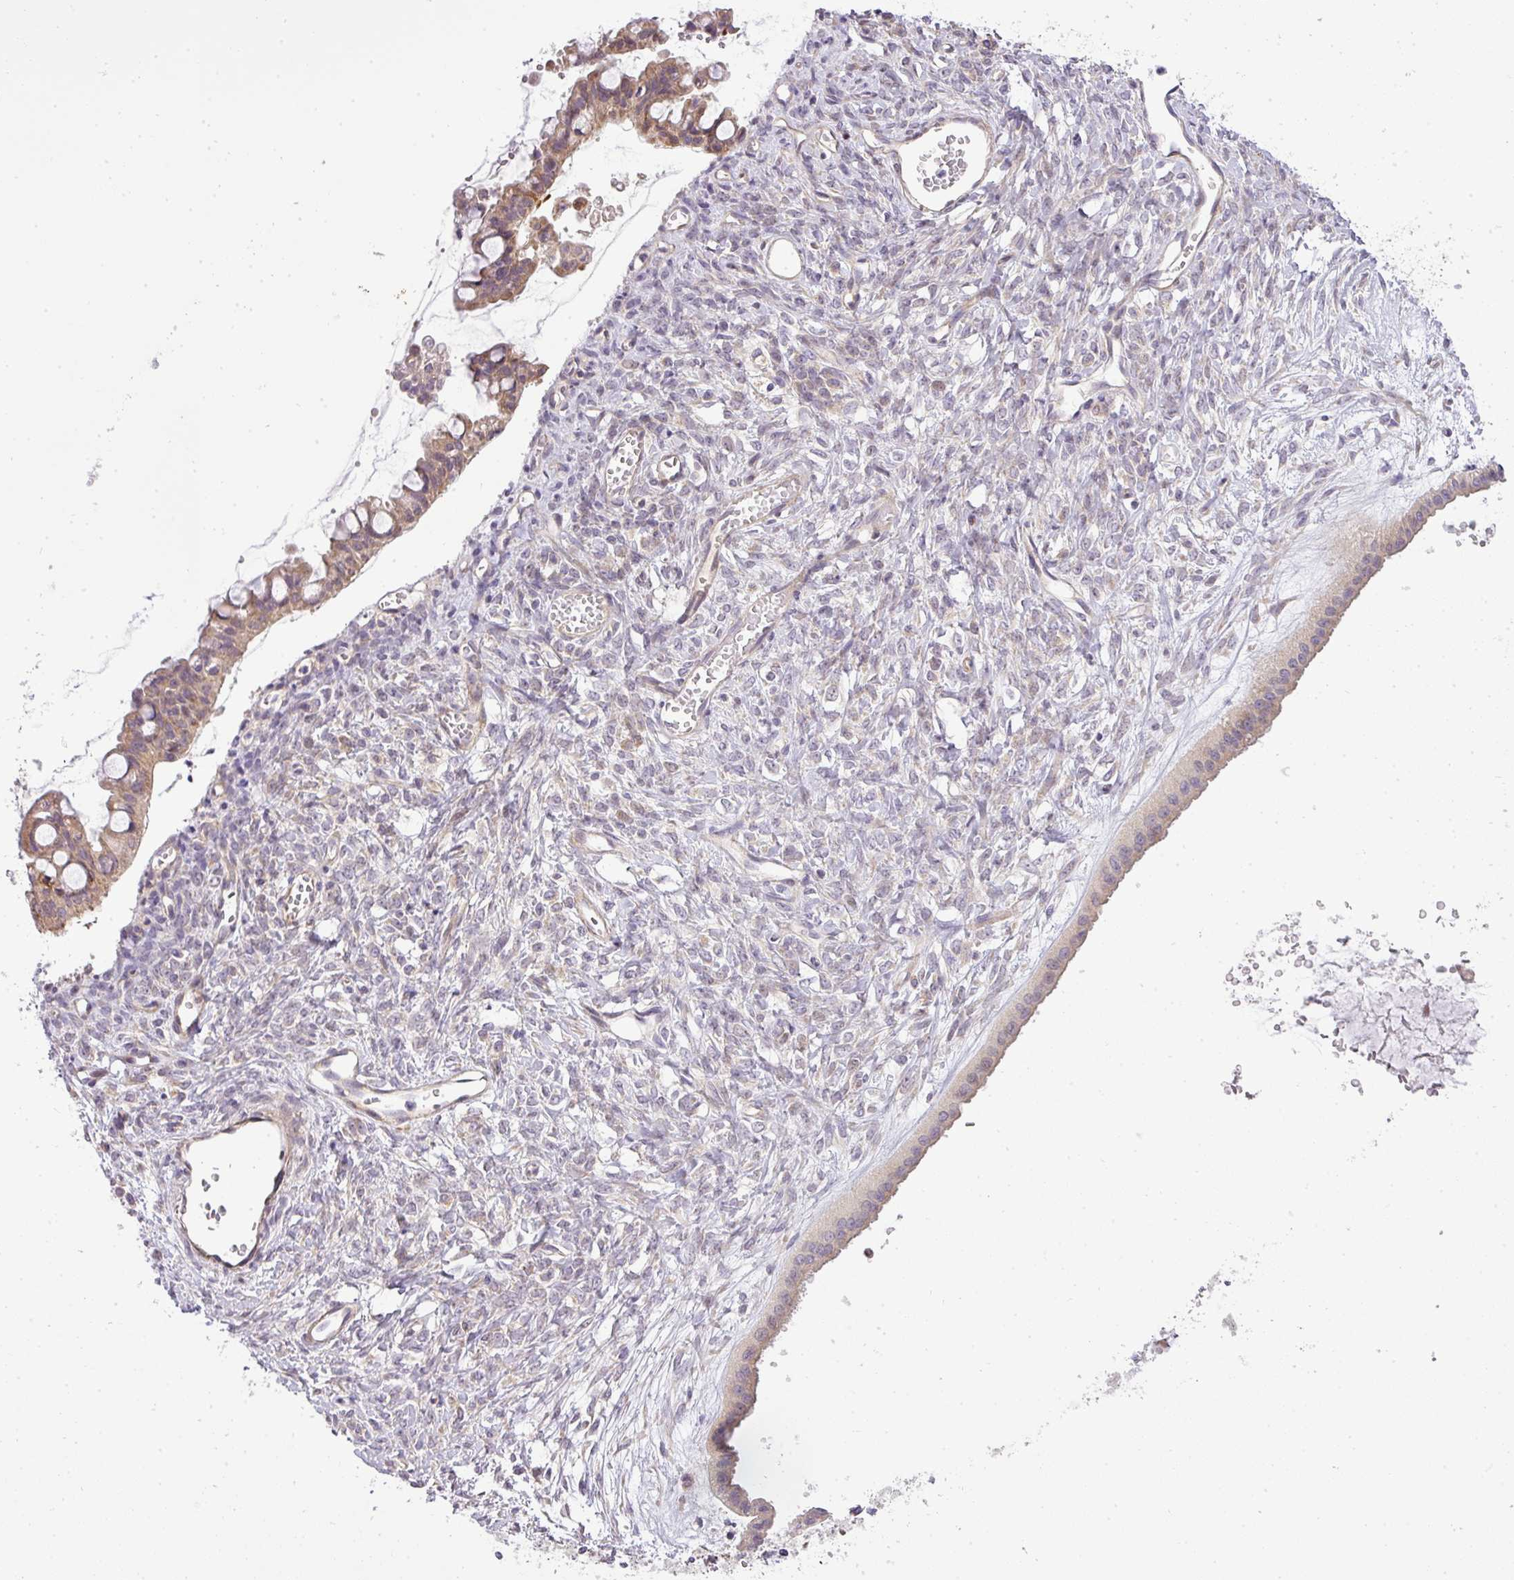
{"staining": {"intensity": "moderate", "quantity": ">75%", "location": "cytoplasmic/membranous"}, "tissue": "ovarian cancer", "cell_type": "Tumor cells", "image_type": "cancer", "snomed": [{"axis": "morphology", "description": "Cystadenocarcinoma, mucinous, NOS"}, {"axis": "topography", "description": "Ovary"}], "caption": "The image demonstrates immunohistochemical staining of ovarian mucinous cystadenocarcinoma. There is moderate cytoplasmic/membranous positivity is present in approximately >75% of tumor cells.", "gene": "ZDHHC1", "patient": {"sex": "female", "age": 73}}